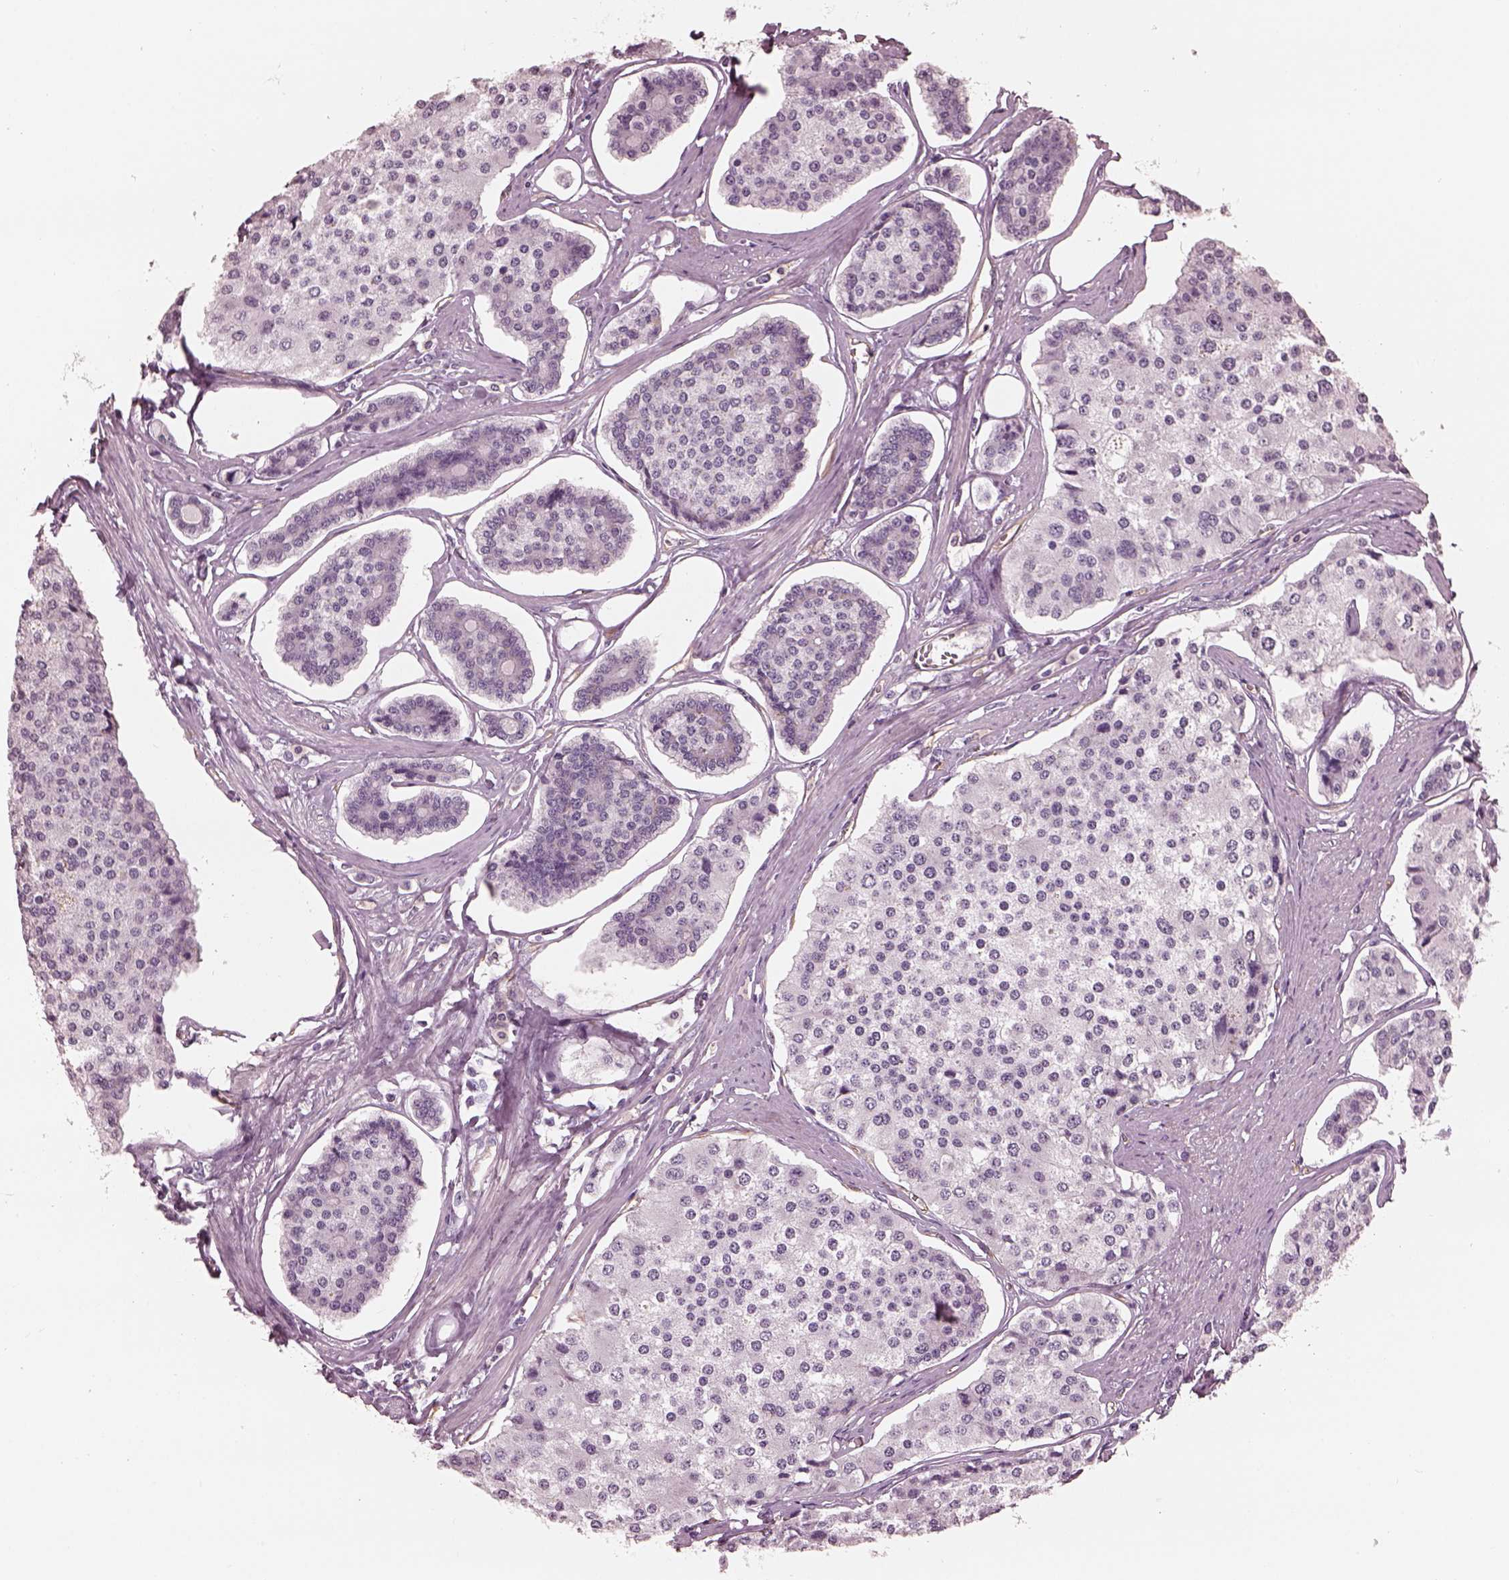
{"staining": {"intensity": "negative", "quantity": "none", "location": "none"}, "tissue": "carcinoid", "cell_type": "Tumor cells", "image_type": "cancer", "snomed": [{"axis": "morphology", "description": "Carcinoid, malignant, NOS"}, {"axis": "topography", "description": "Small intestine"}], "caption": "IHC micrograph of neoplastic tissue: human malignant carcinoid stained with DAB (3,3'-diaminobenzidine) displays no significant protein staining in tumor cells.", "gene": "EIF4E1B", "patient": {"sex": "female", "age": 65}}